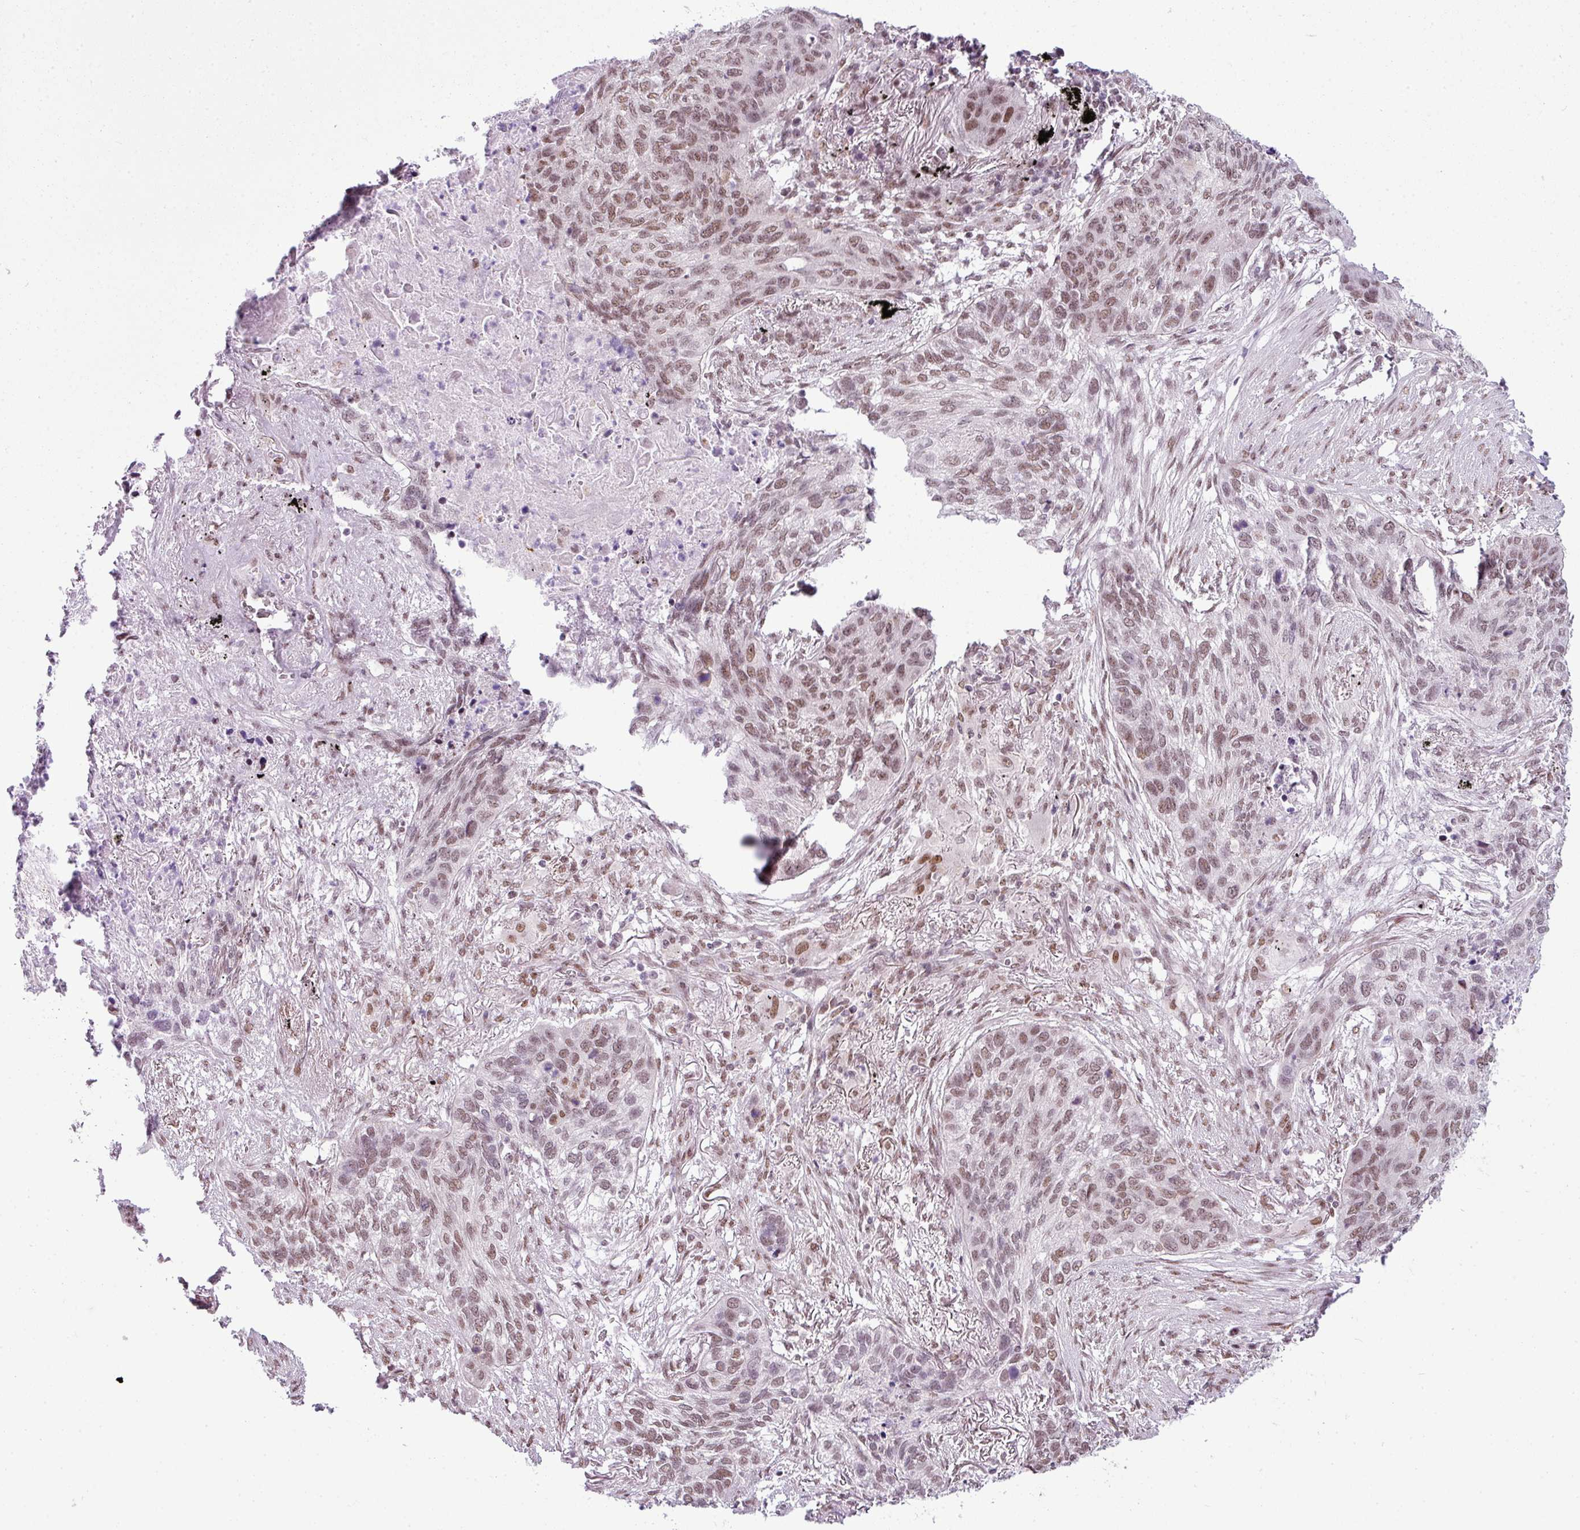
{"staining": {"intensity": "moderate", "quantity": ">75%", "location": "nuclear"}, "tissue": "lung cancer", "cell_type": "Tumor cells", "image_type": "cancer", "snomed": [{"axis": "morphology", "description": "Squamous cell carcinoma, NOS"}, {"axis": "topography", "description": "Lung"}], "caption": "Squamous cell carcinoma (lung) stained with DAB (3,3'-diaminobenzidine) immunohistochemistry (IHC) exhibits medium levels of moderate nuclear positivity in approximately >75% of tumor cells.", "gene": "ARL6IP4", "patient": {"sex": "female", "age": 63}}